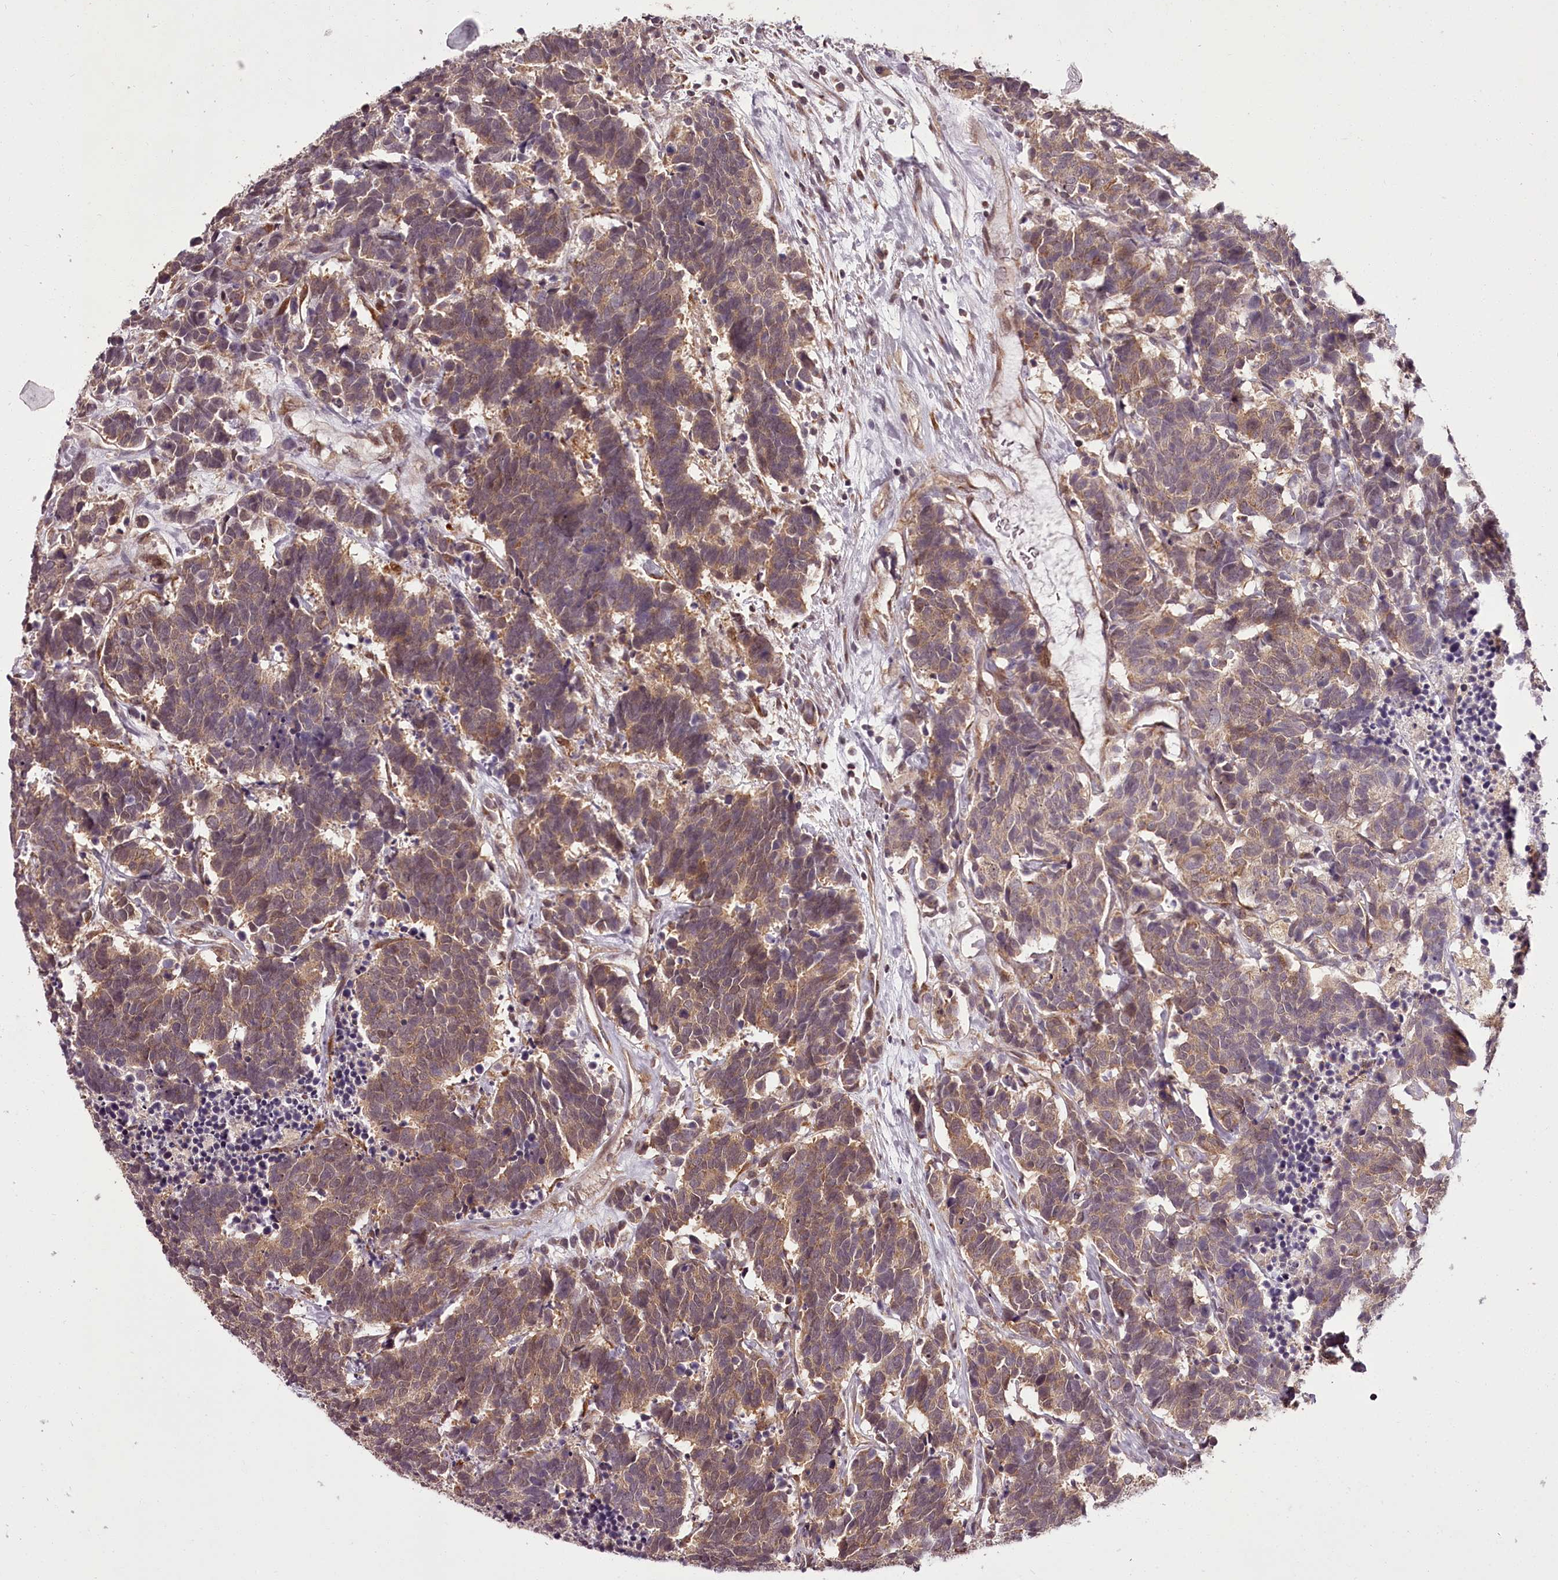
{"staining": {"intensity": "weak", "quantity": "25%-75%", "location": "cytoplasmic/membranous"}, "tissue": "carcinoid", "cell_type": "Tumor cells", "image_type": "cancer", "snomed": [{"axis": "morphology", "description": "Carcinoma, NOS"}, {"axis": "morphology", "description": "Carcinoid, malignant, NOS"}, {"axis": "topography", "description": "Urinary bladder"}], "caption": "IHC micrograph of carcinoma stained for a protein (brown), which shows low levels of weak cytoplasmic/membranous expression in approximately 25%-75% of tumor cells.", "gene": "CCDC92", "patient": {"sex": "male", "age": 57}}